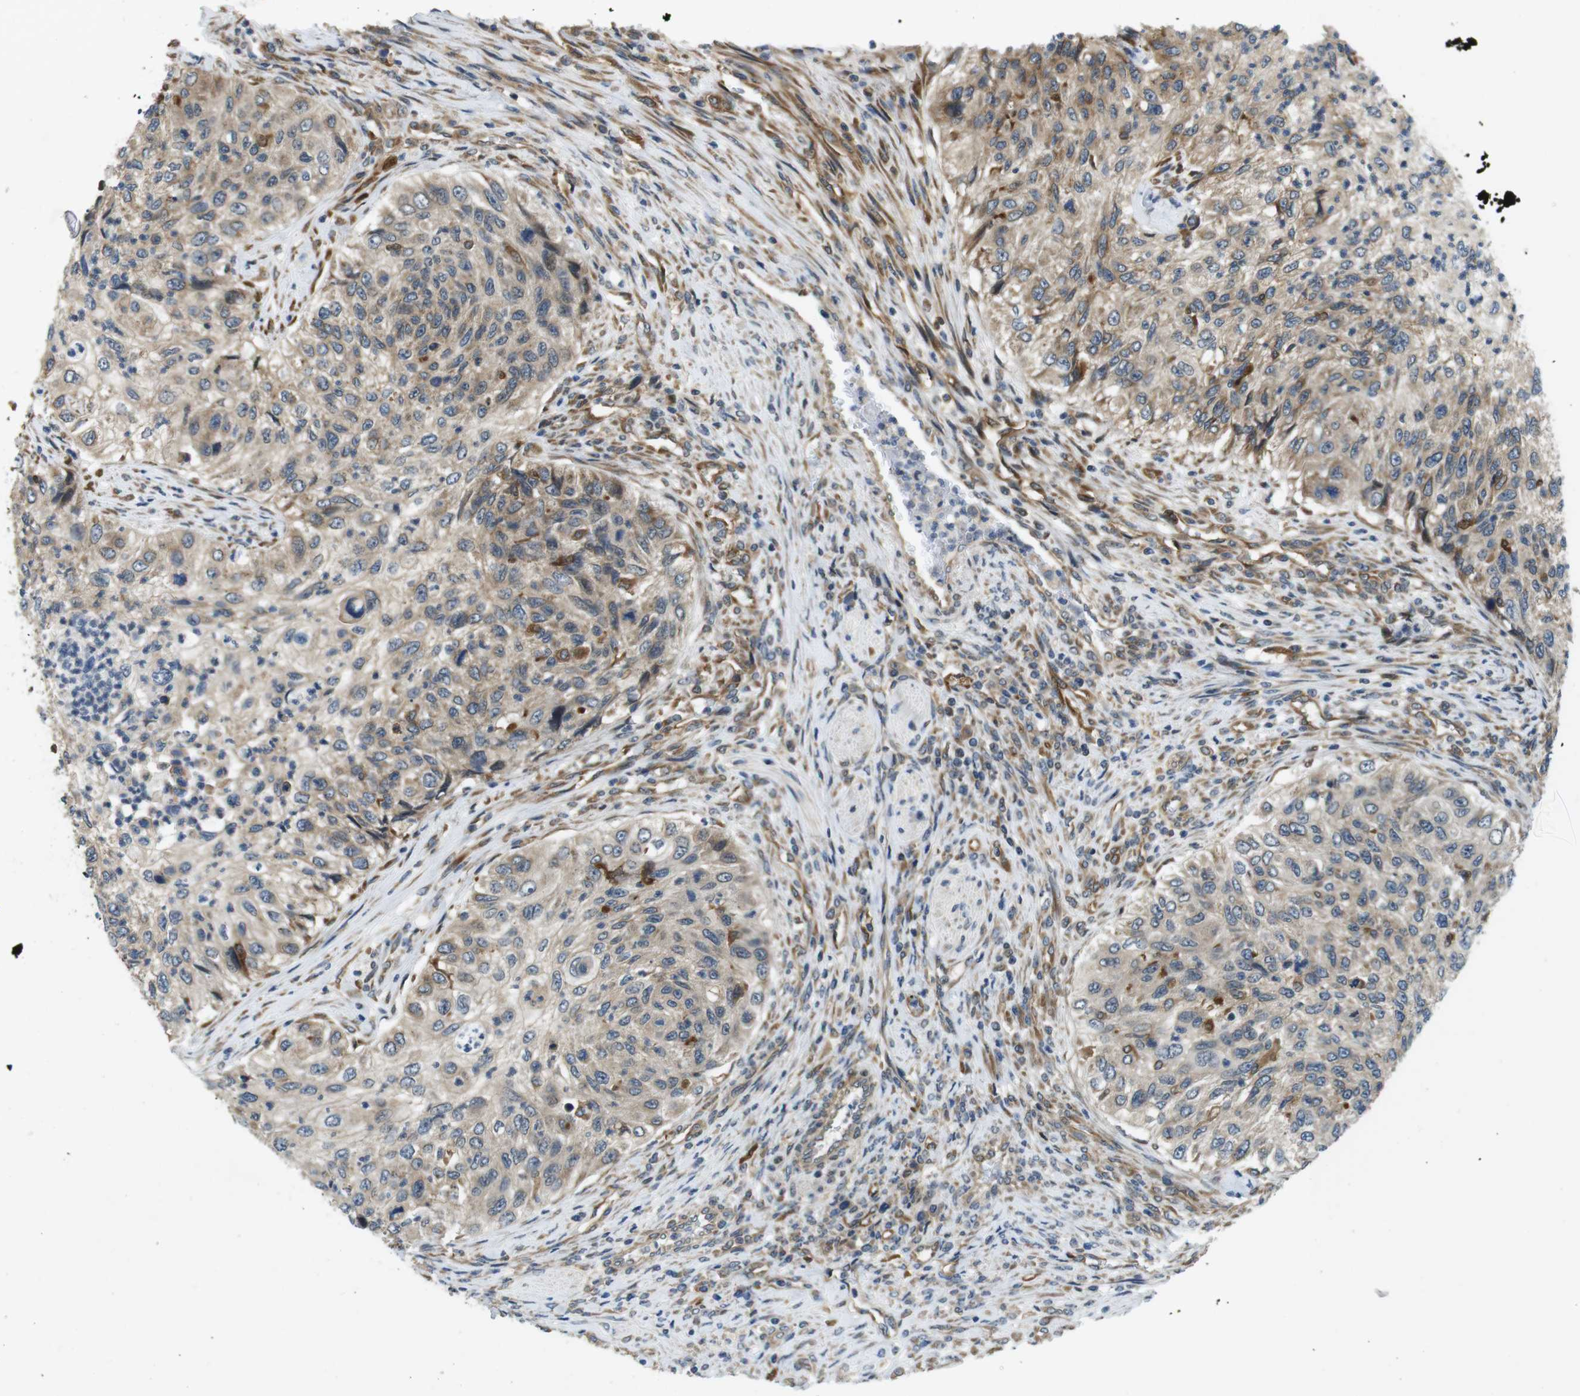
{"staining": {"intensity": "moderate", "quantity": "<25%", "location": "cytoplasmic/membranous"}, "tissue": "urothelial cancer", "cell_type": "Tumor cells", "image_type": "cancer", "snomed": [{"axis": "morphology", "description": "Urothelial carcinoma, High grade"}, {"axis": "topography", "description": "Urinary bladder"}], "caption": "Tumor cells reveal low levels of moderate cytoplasmic/membranous staining in approximately <25% of cells in human urothelial cancer. Immunohistochemistry stains the protein in brown and the nuclei are stained blue.", "gene": "PALD1", "patient": {"sex": "female", "age": 60}}